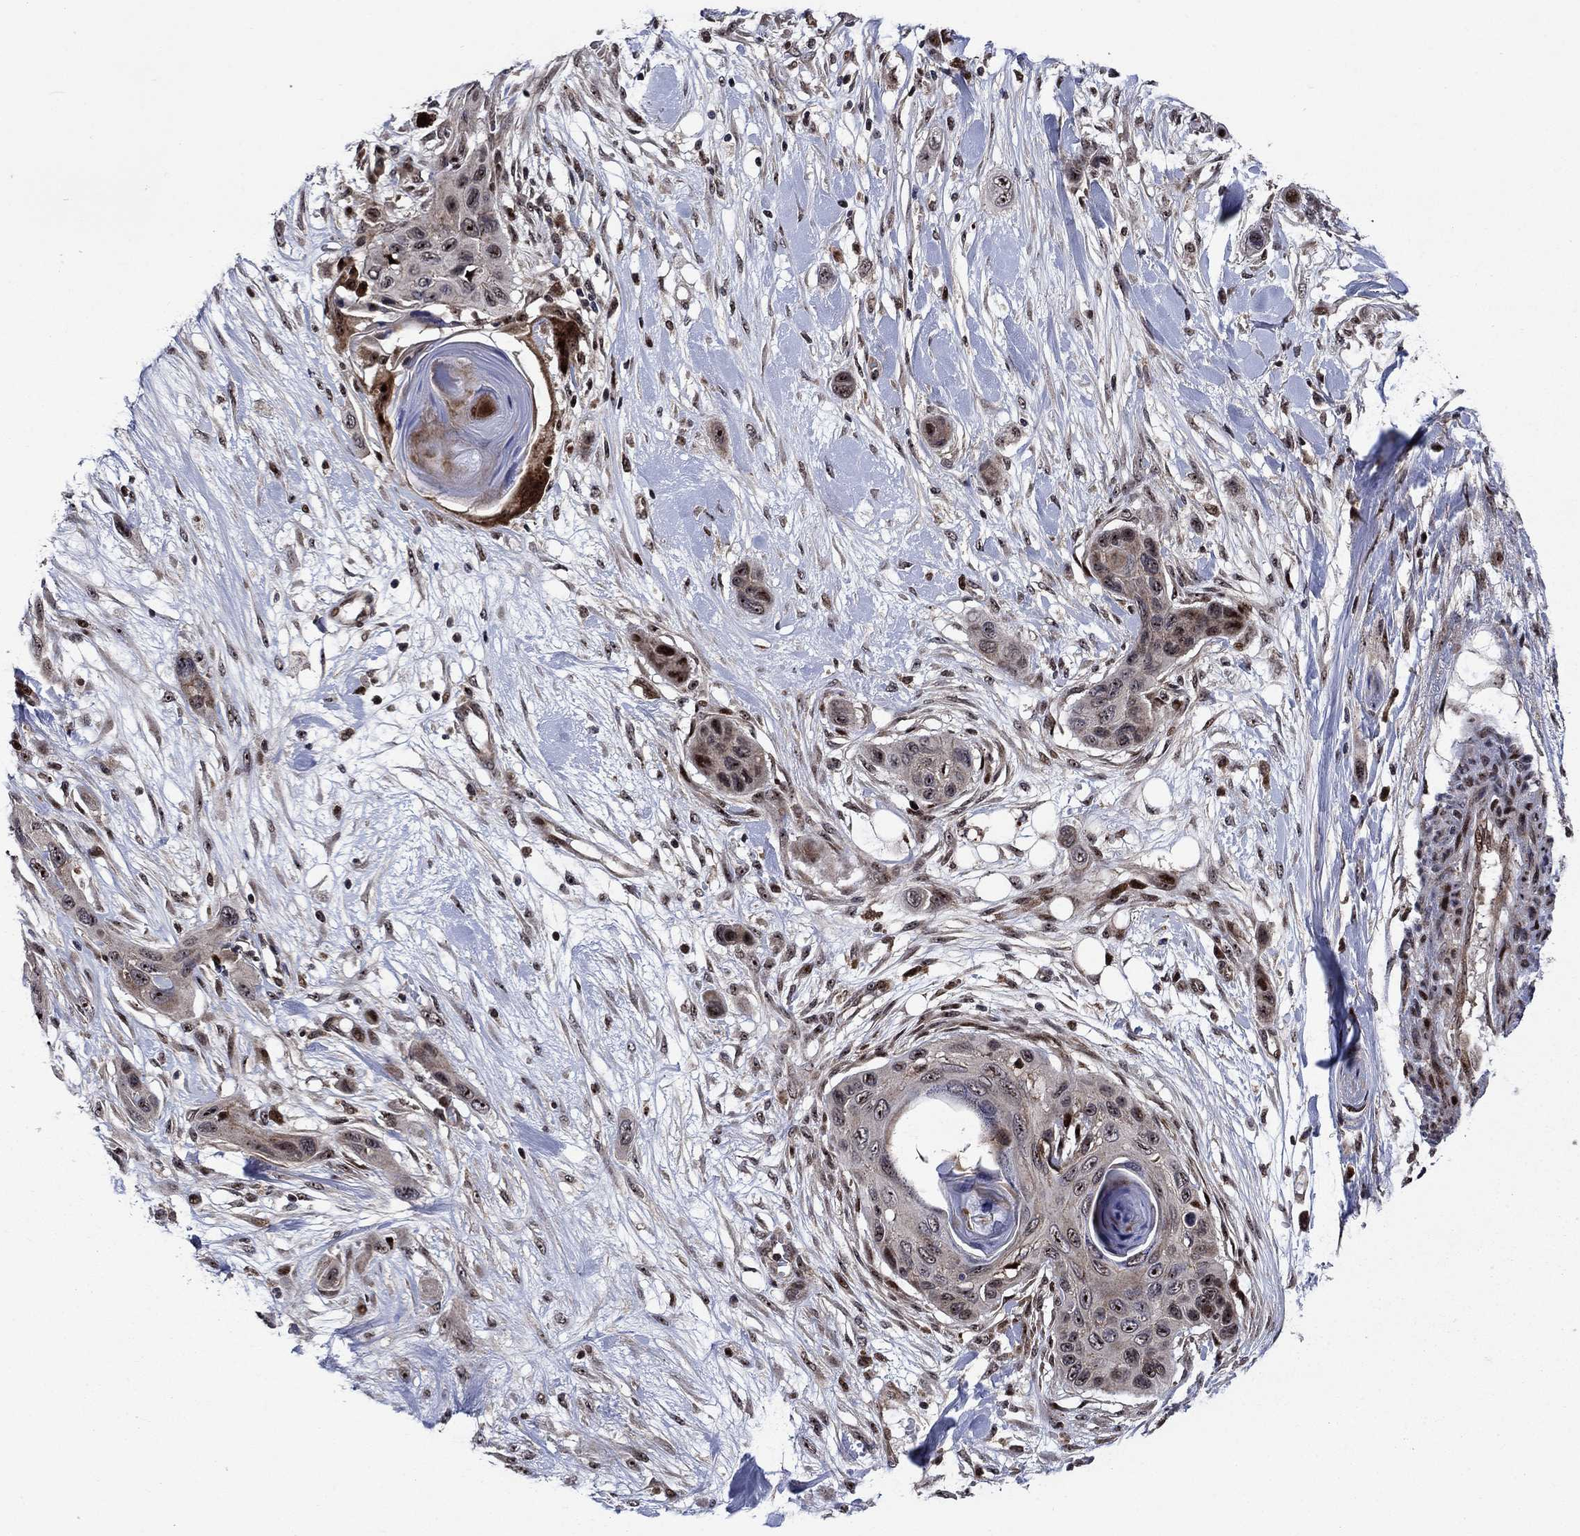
{"staining": {"intensity": "moderate", "quantity": "<25%", "location": "nuclear"}, "tissue": "skin cancer", "cell_type": "Tumor cells", "image_type": "cancer", "snomed": [{"axis": "morphology", "description": "Squamous cell carcinoma, NOS"}, {"axis": "topography", "description": "Skin"}], "caption": "Tumor cells reveal moderate nuclear staining in about <25% of cells in squamous cell carcinoma (skin).", "gene": "AGTPBP1", "patient": {"sex": "male", "age": 79}}